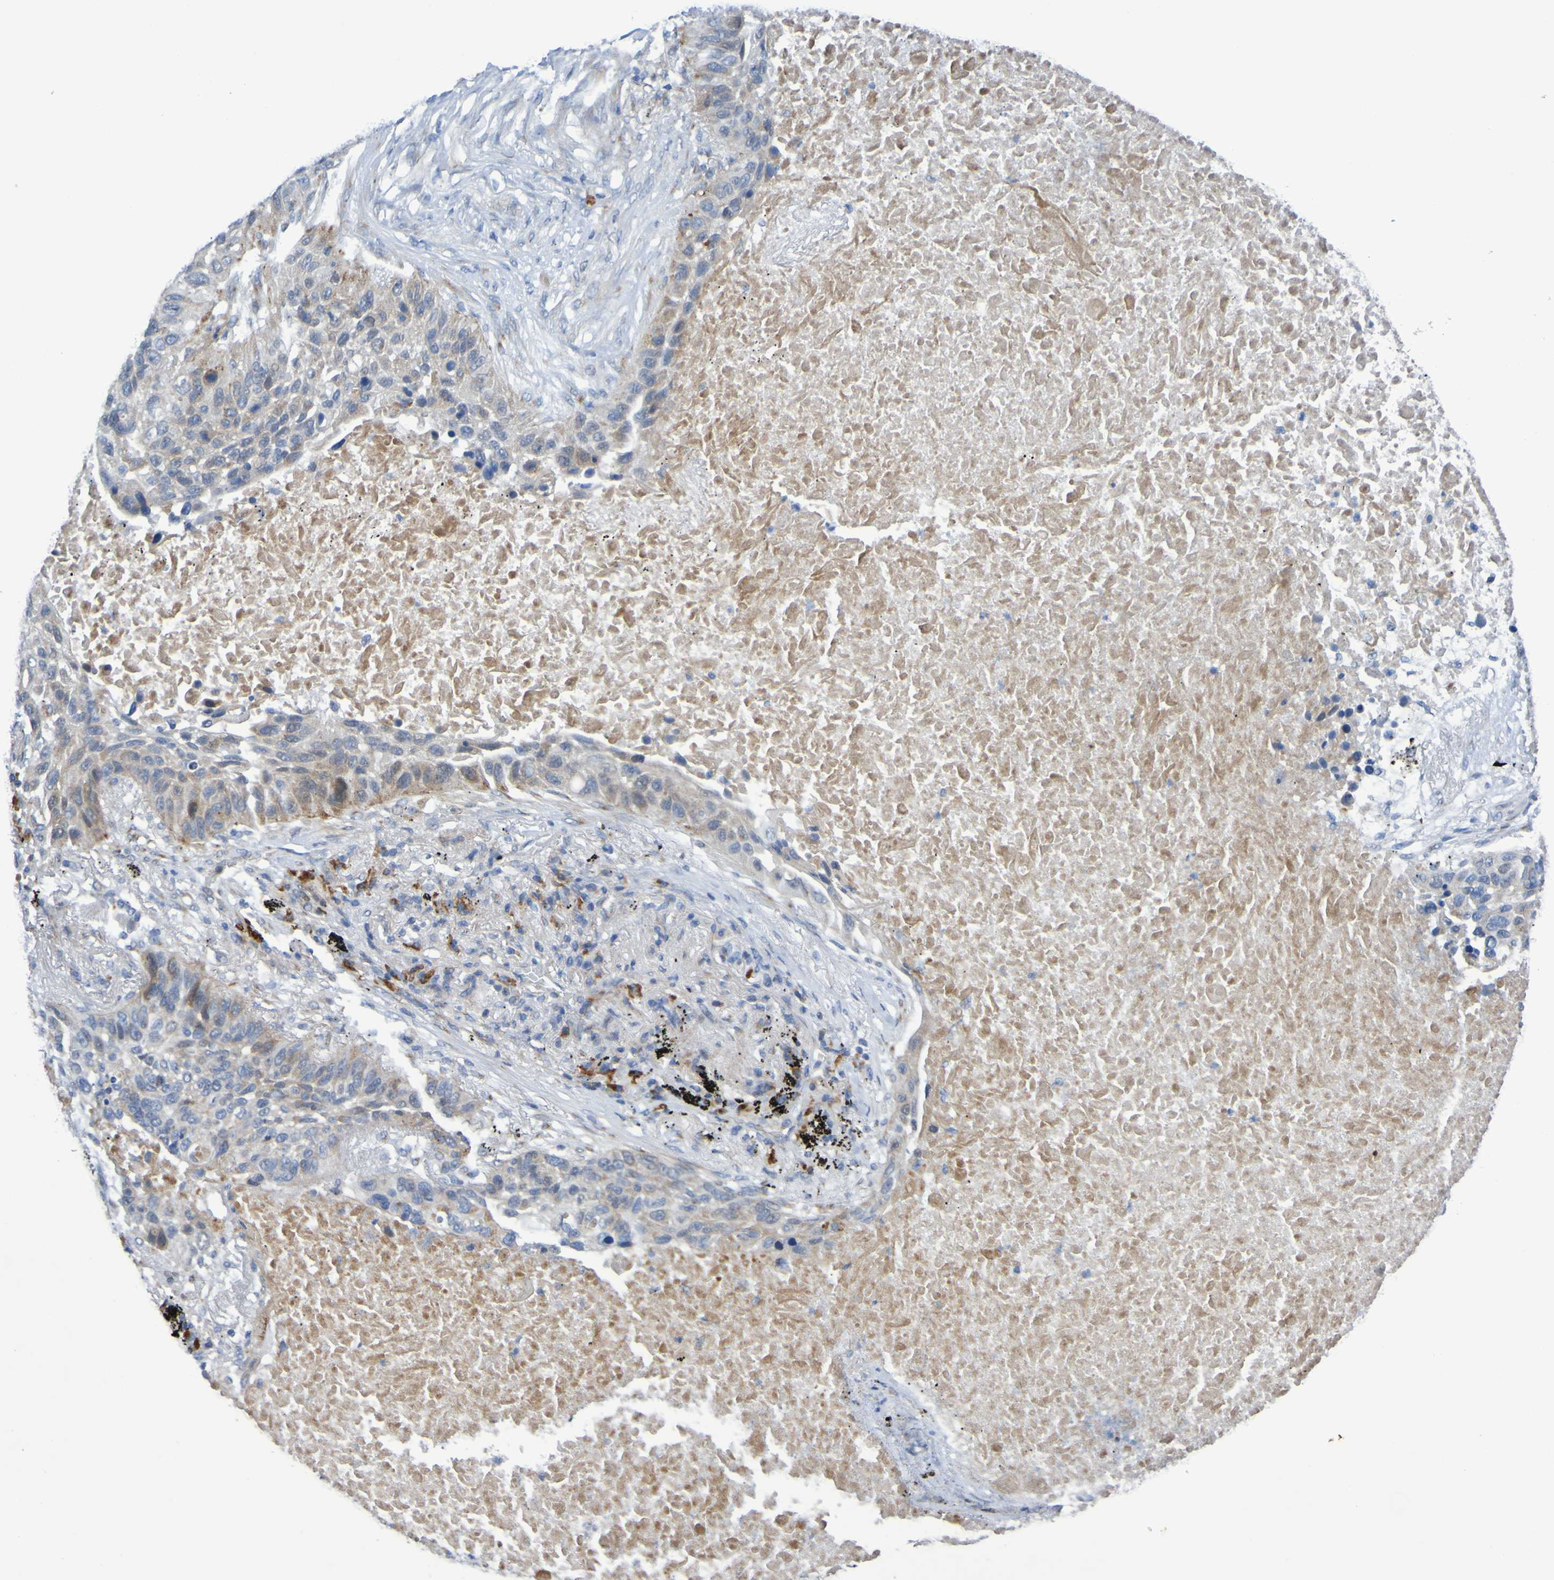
{"staining": {"intensity": "moderate", "quantity": ">75%", "location": "cytoplasmic/membranous"}, "tissue": "lung cancer", "cell_type": "Tumor cells", "image_type": "cancer", "snomed": [{"axis": "morphology", "description": "Squamous cell carcinoma, NOS"}, {"axis": "topography", "description": "Lung"}], "caption": "IHC photomicrograph of neoplastic tissue: lung cancer stained using immunohistochemistry reveals medium levels of moderate protein expression localized specifically in the cytoplasmic/membranous of tumor cells, appearing as a cytoplasmic/membranous brown color.", "gene": "C11orf24", "patient": {"sex": "male", "age": 57}}